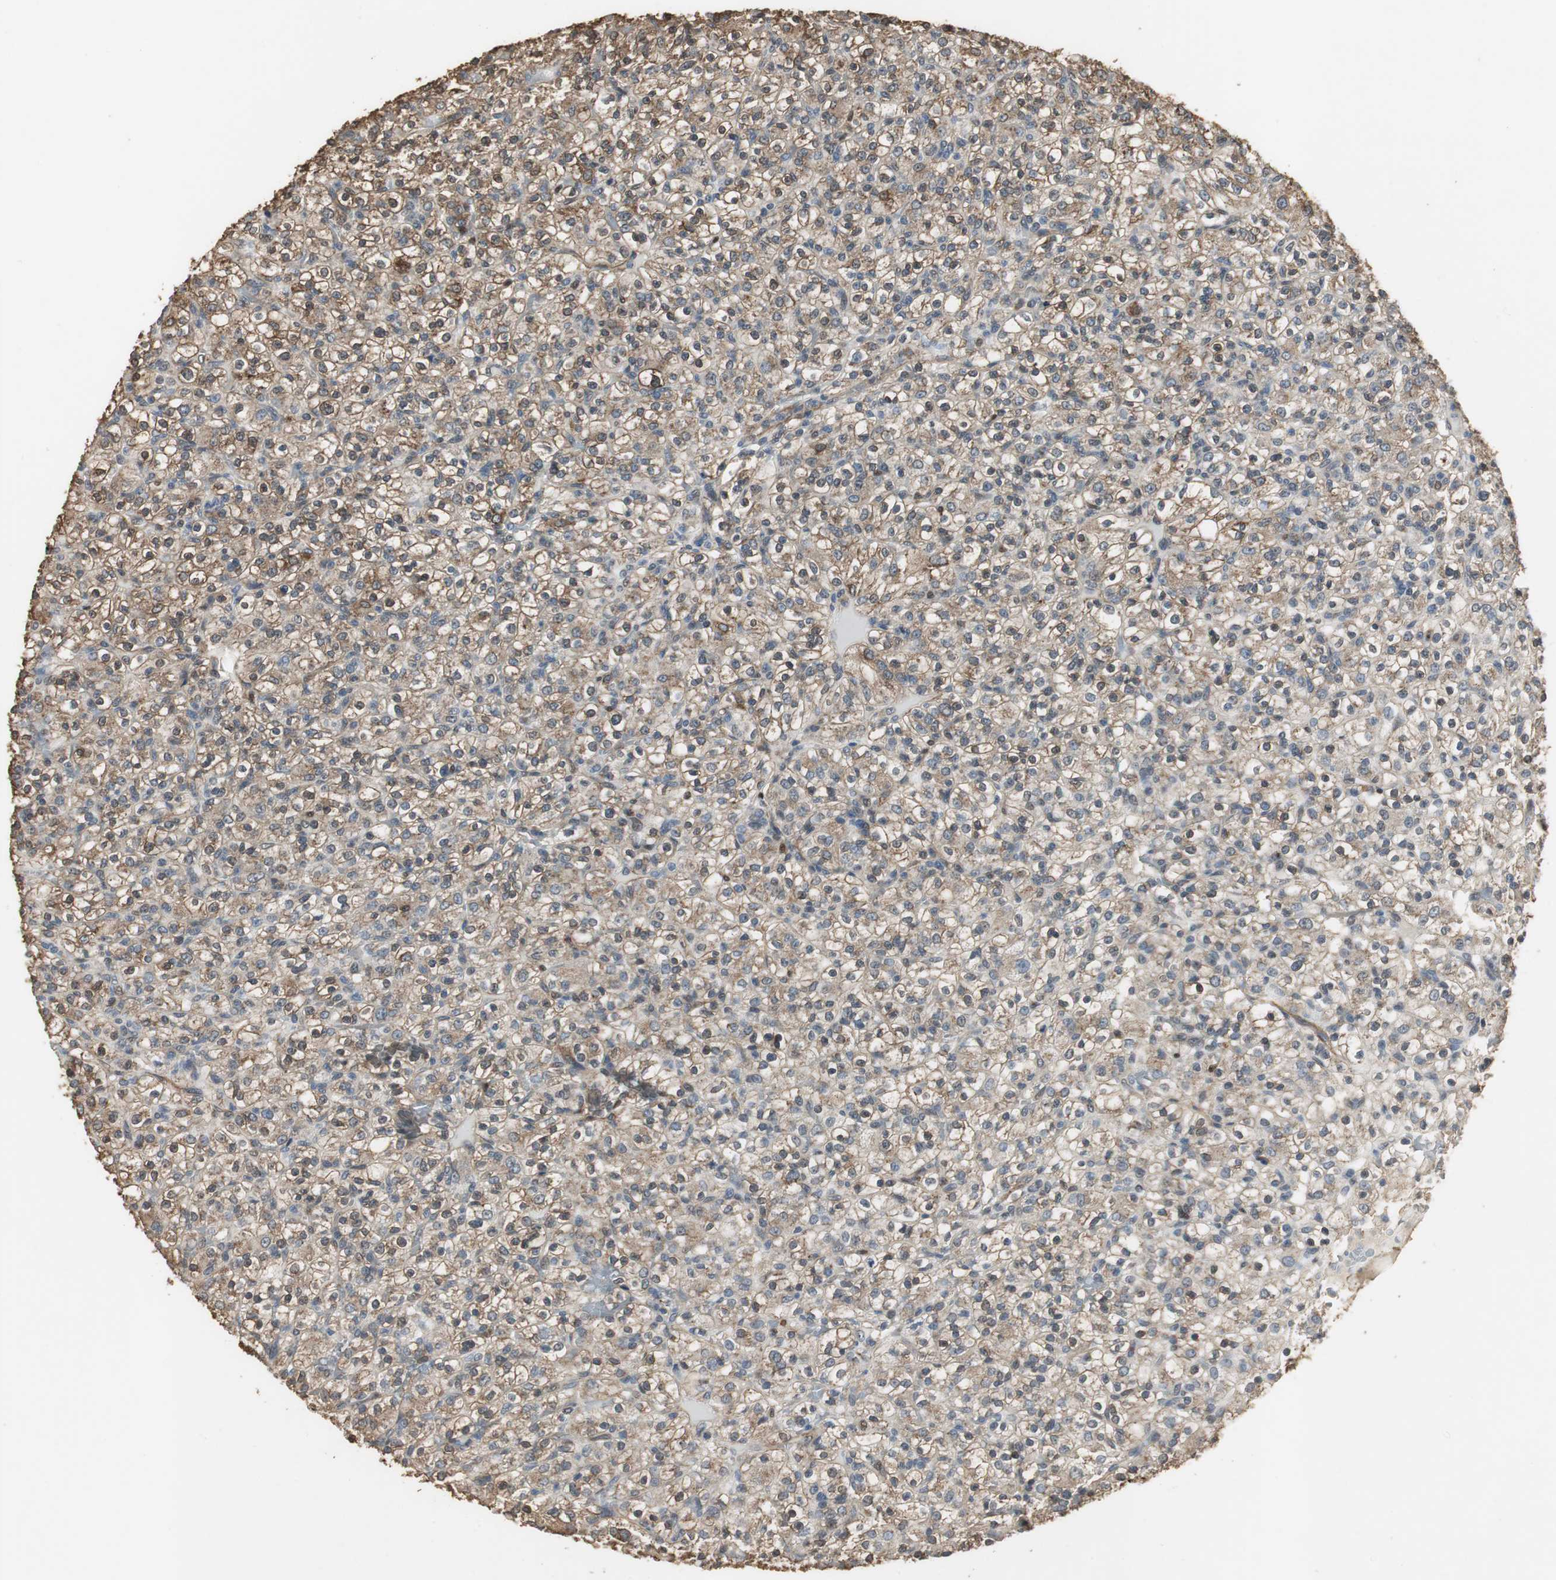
{"staining": {"intensity": "moderate", "quantity": ">75%", "location": "cytoplasmic/membranous"}, "tissue": "renal cancer", "cell_type": "Tumor cells", "image_type": "cancer", "snomed": [{"axis": "morphology", "description": "Normal tissue, NOS"}, {"axis": "morphology", "description": "Adenocarcinoma, NOS"}, {"axis": "topography", "description": "Kidney"}], "caption": "Brown immunohistochemical staining in human adenocarcinoma (renal) exhibits moderate cytoplasmic/membranous expression in about >75% of tumor cells.", "gene": "JTB", "patient": {"sex": "female", "age": 72}}